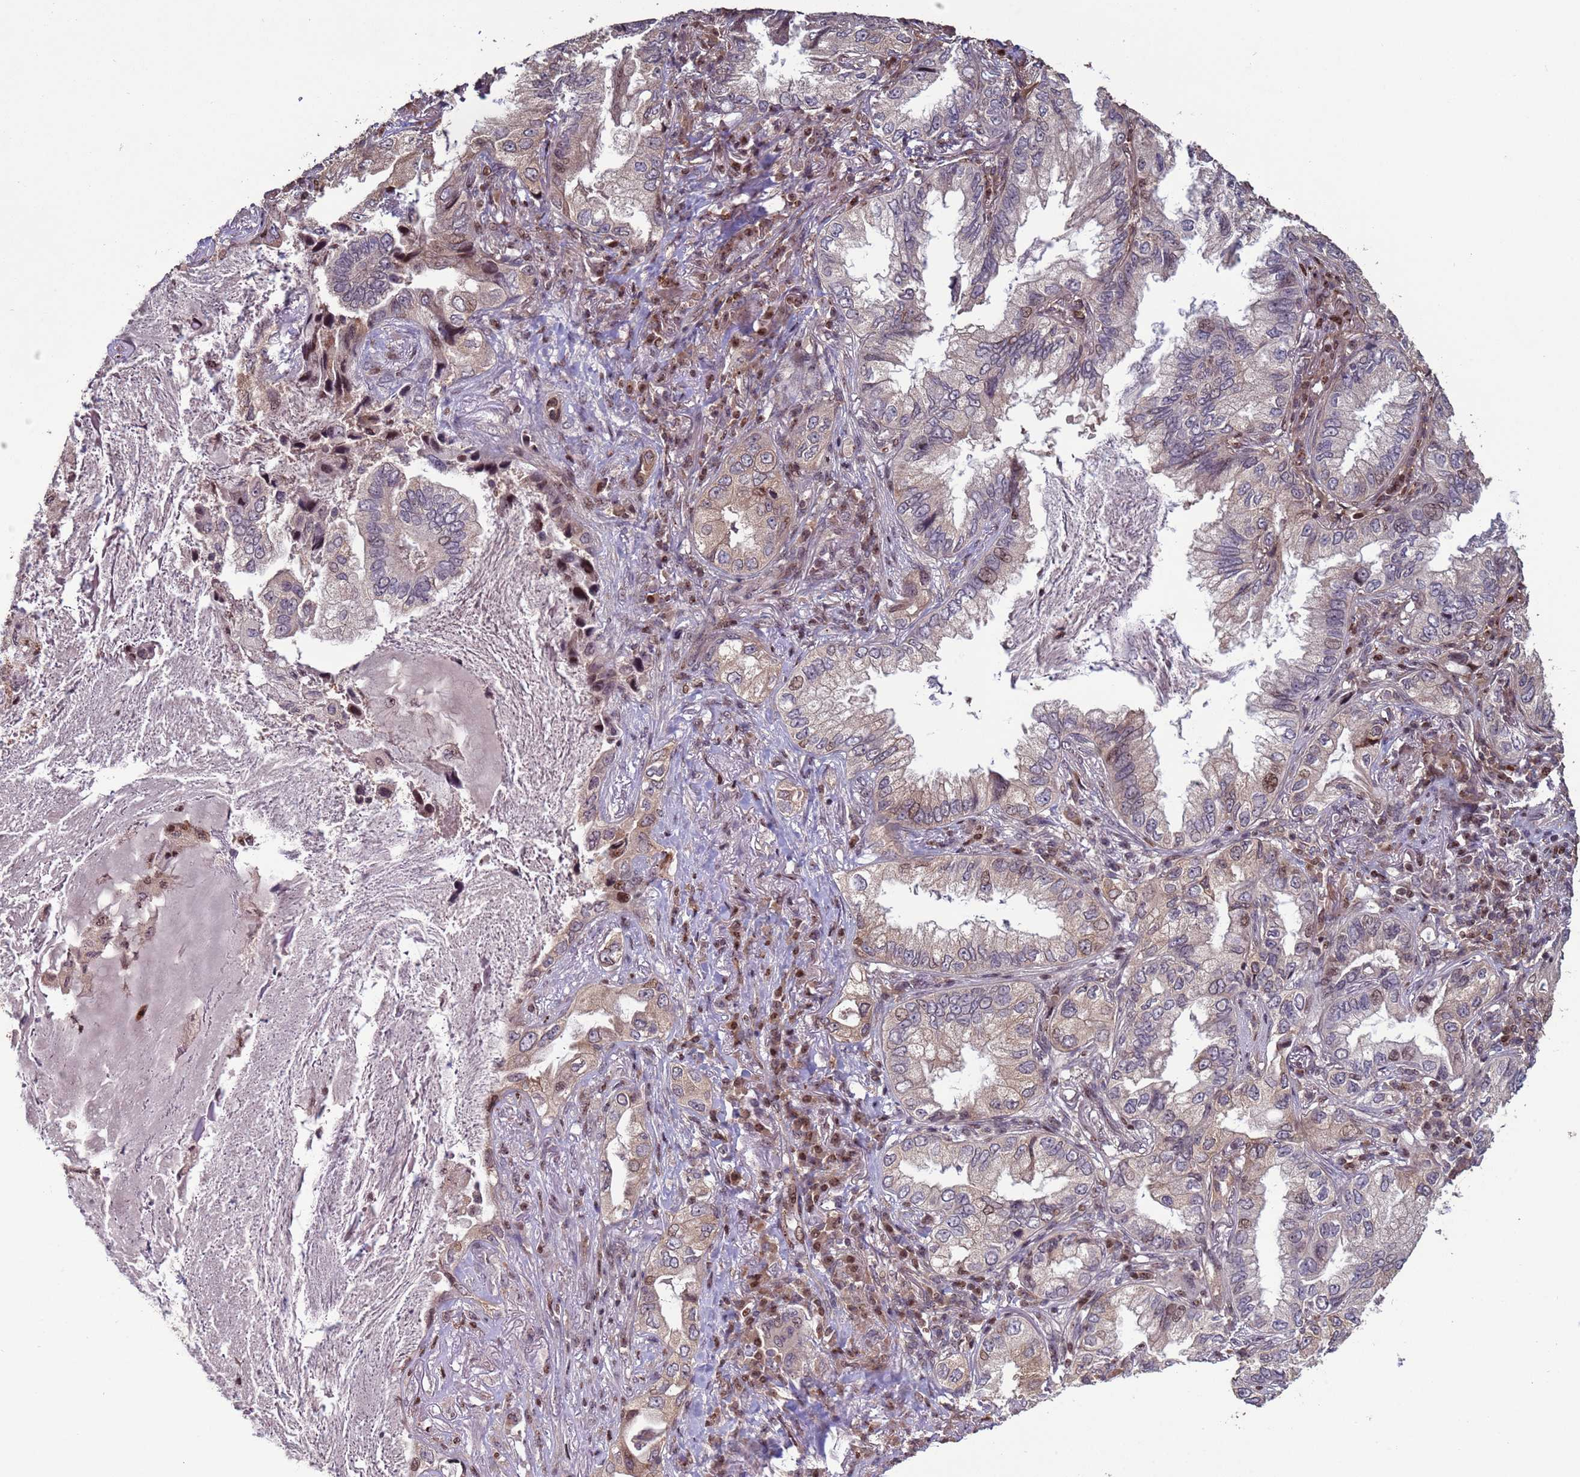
{"staining": {"intensity": "weak", "quantity": "<25%", "location": "cytoplasmic/membranous,nuclear"}, "tissue": "lung cancer", "cell_type": "Tumor cells", "image_type": "cancer", "snomed": [{"axis": "morphology", "description": "Adenocarcinoma, NOS"}, {"axis": "topography", "description": "Lung"}], "caption": "A micrograph of human adenocarcinoma (lung) is negative for staining in tumor cells.", "gene": "HGH1", "patient": {"sex": "female", "age": 69}}